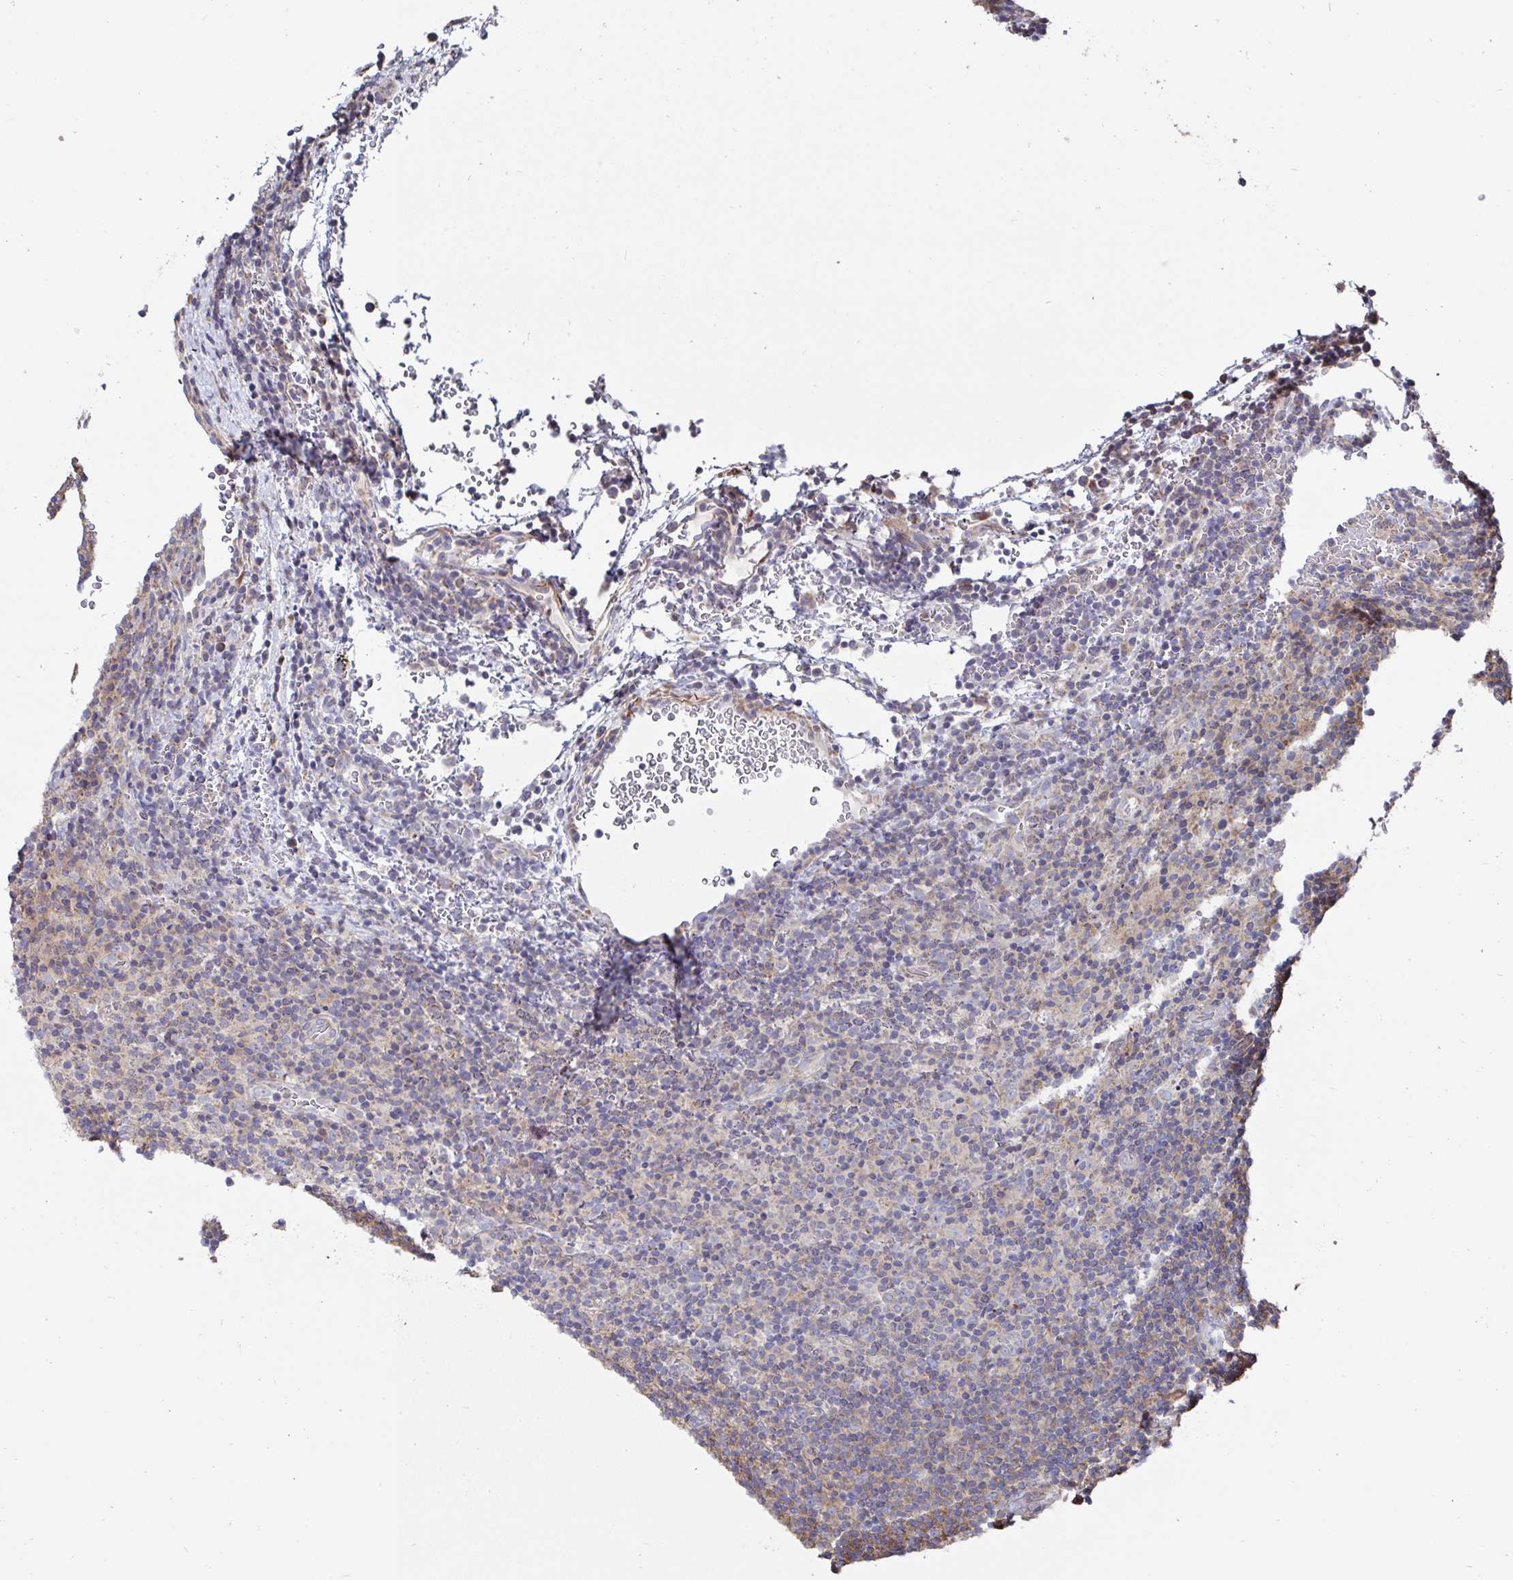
{"staining": {"intensity": "negative", "quantity": "none", "location": "none"}, "tissue": "lymphoma", "cell_type": "Tumor cells", "image_type": "cancer", "snomed": [{"axis": "morphology", "description": "Hodgkin's disease, NOS"}, {"axis": "topography", "description": "Lymph node"}], "caption": "This is a micrograph of IHC staining of lymphoma, which shows no expression in tumor cells.", "gene": "DZANK1", "patient": {"sex": "female", "age": 57}}